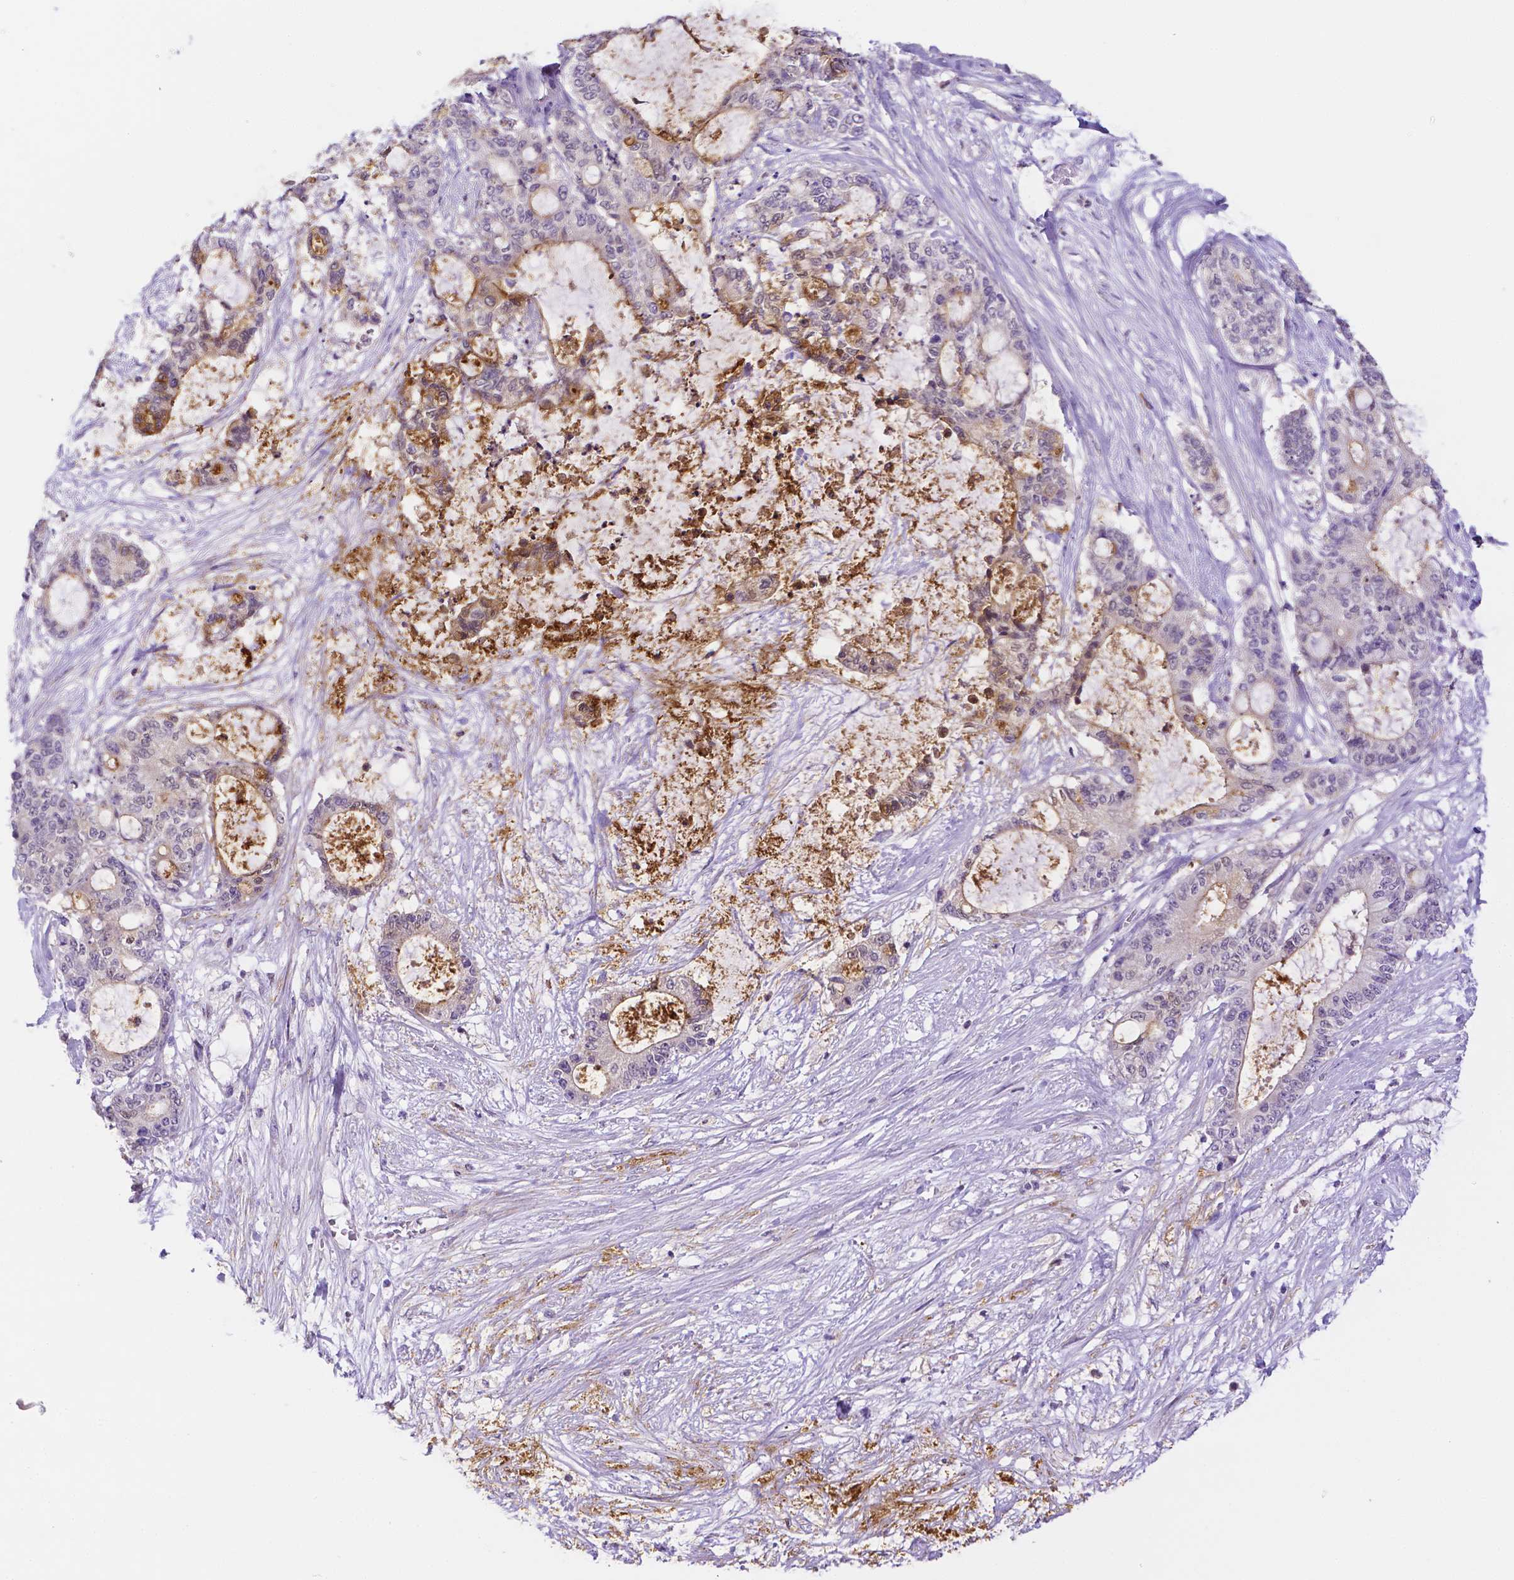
{"staining": {"intensity": "negative", "quantity": "none", "location": "none"}, "tissue": "liver cancer", "cell_type": "Tumor cells", "image_type": "cancer", "snomed": [{"axis": "morphology", "description": "Normal tissue, NOS"}, {"axis": "morphology", "description": "Cholangiocarcinoma"}, {"axis": "topography", "description": "Liver"}, {"axis": "topography", "description": "Peripheral nerve tissue"}], "caption": "This is a image of immunohistochemistry staining of liver cancer, which shows no expression in tumor cells.", "gene": "NXPH2", "patient": {"sex": "female", "age": 73}}